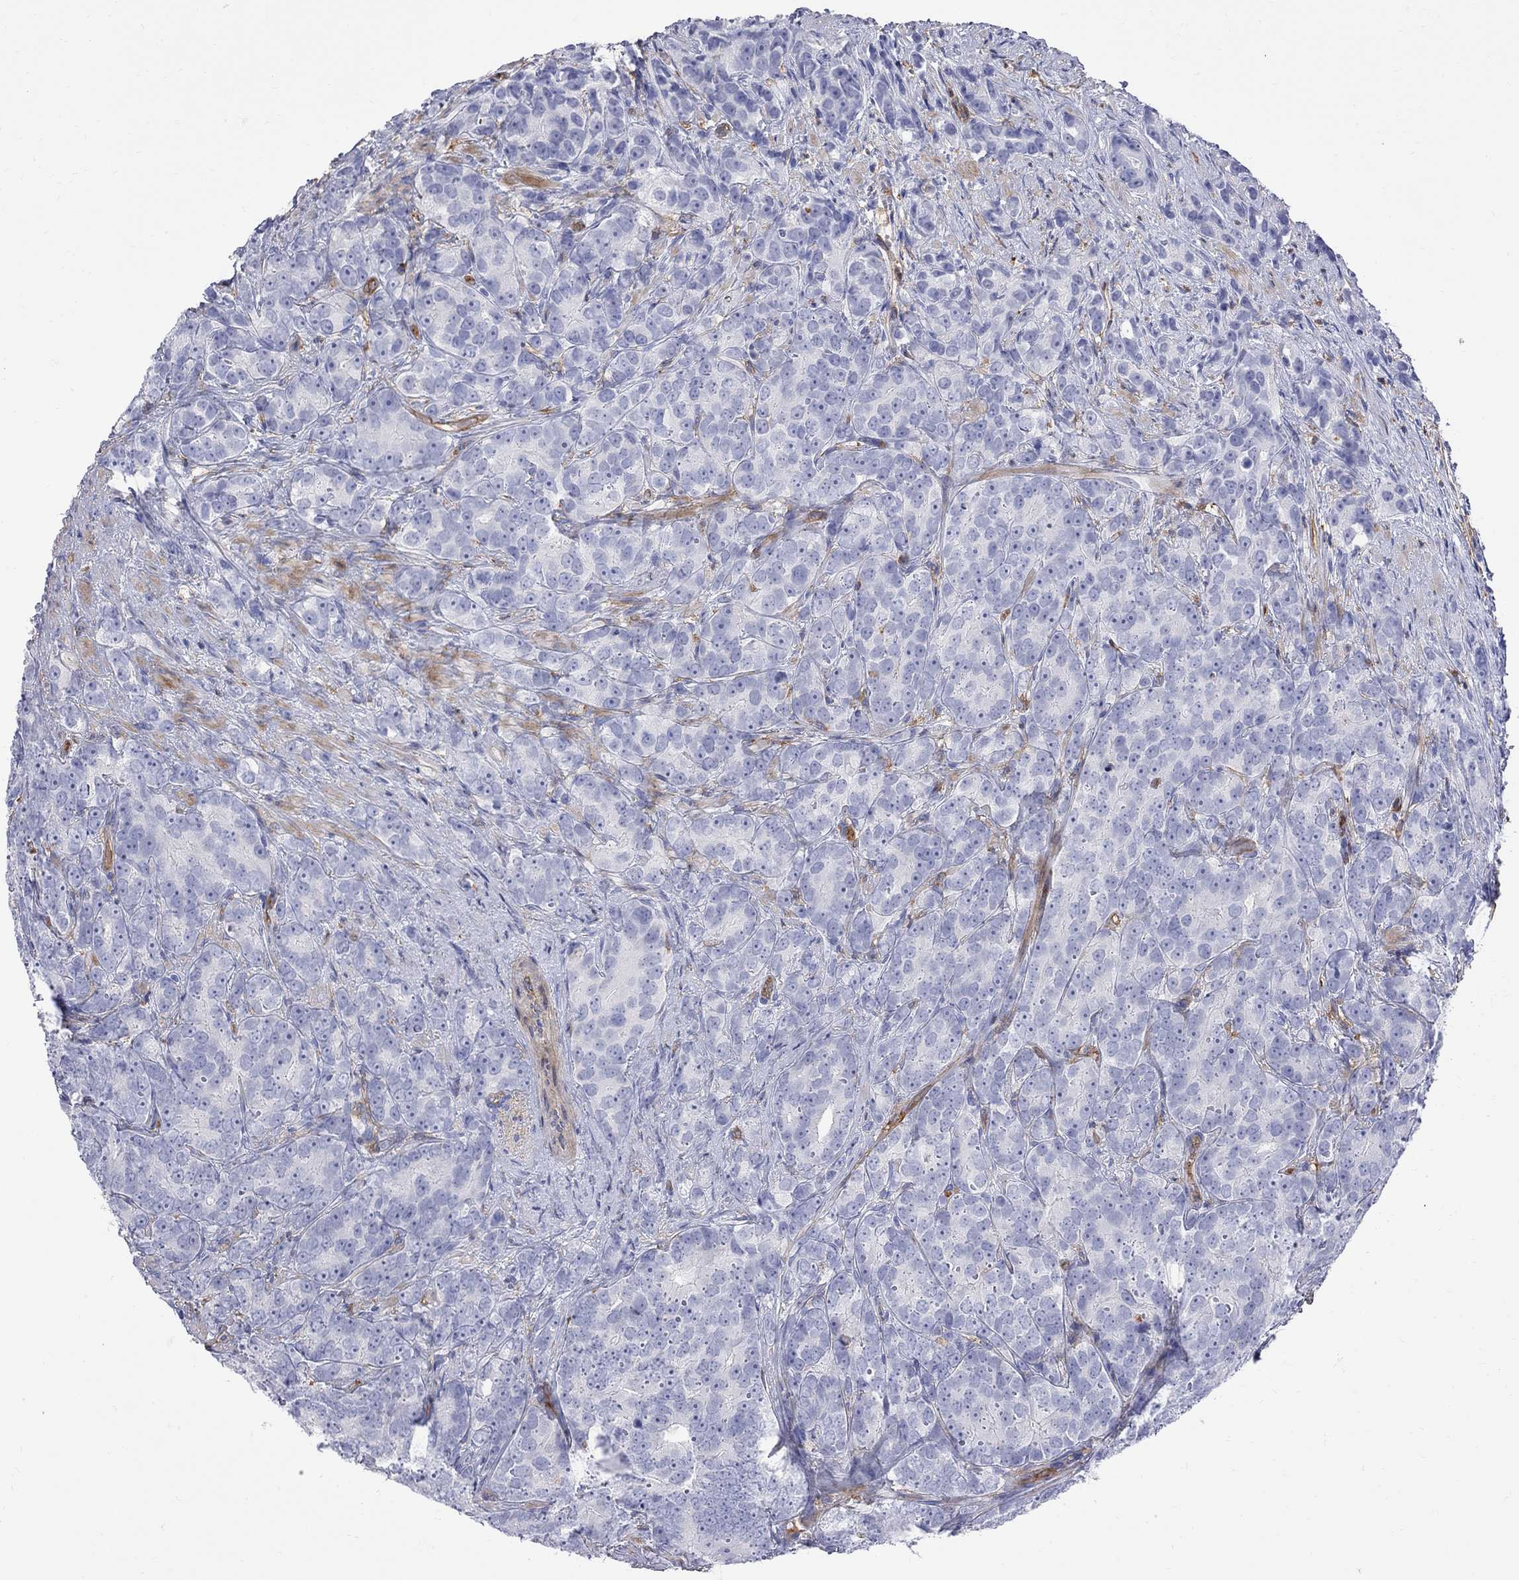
{"staining": {"intensity": "negative", "quantity": "none", "location": "none"}, "tissue": "prostate cancer", "cell_type": "Tumor cells", "image_type": "cancer", "snomed": [{"axis": "morphology", "description": "Adenocarcinoma, High grade"}, {"axis": "topography", "description": "Prostate"}], "caption": "Tumor cells show no significant protein staining in high-grade adenocarcinoma (prostate).", "gene": "ABI3", "patient": {"sex": "male", "age": 90}}